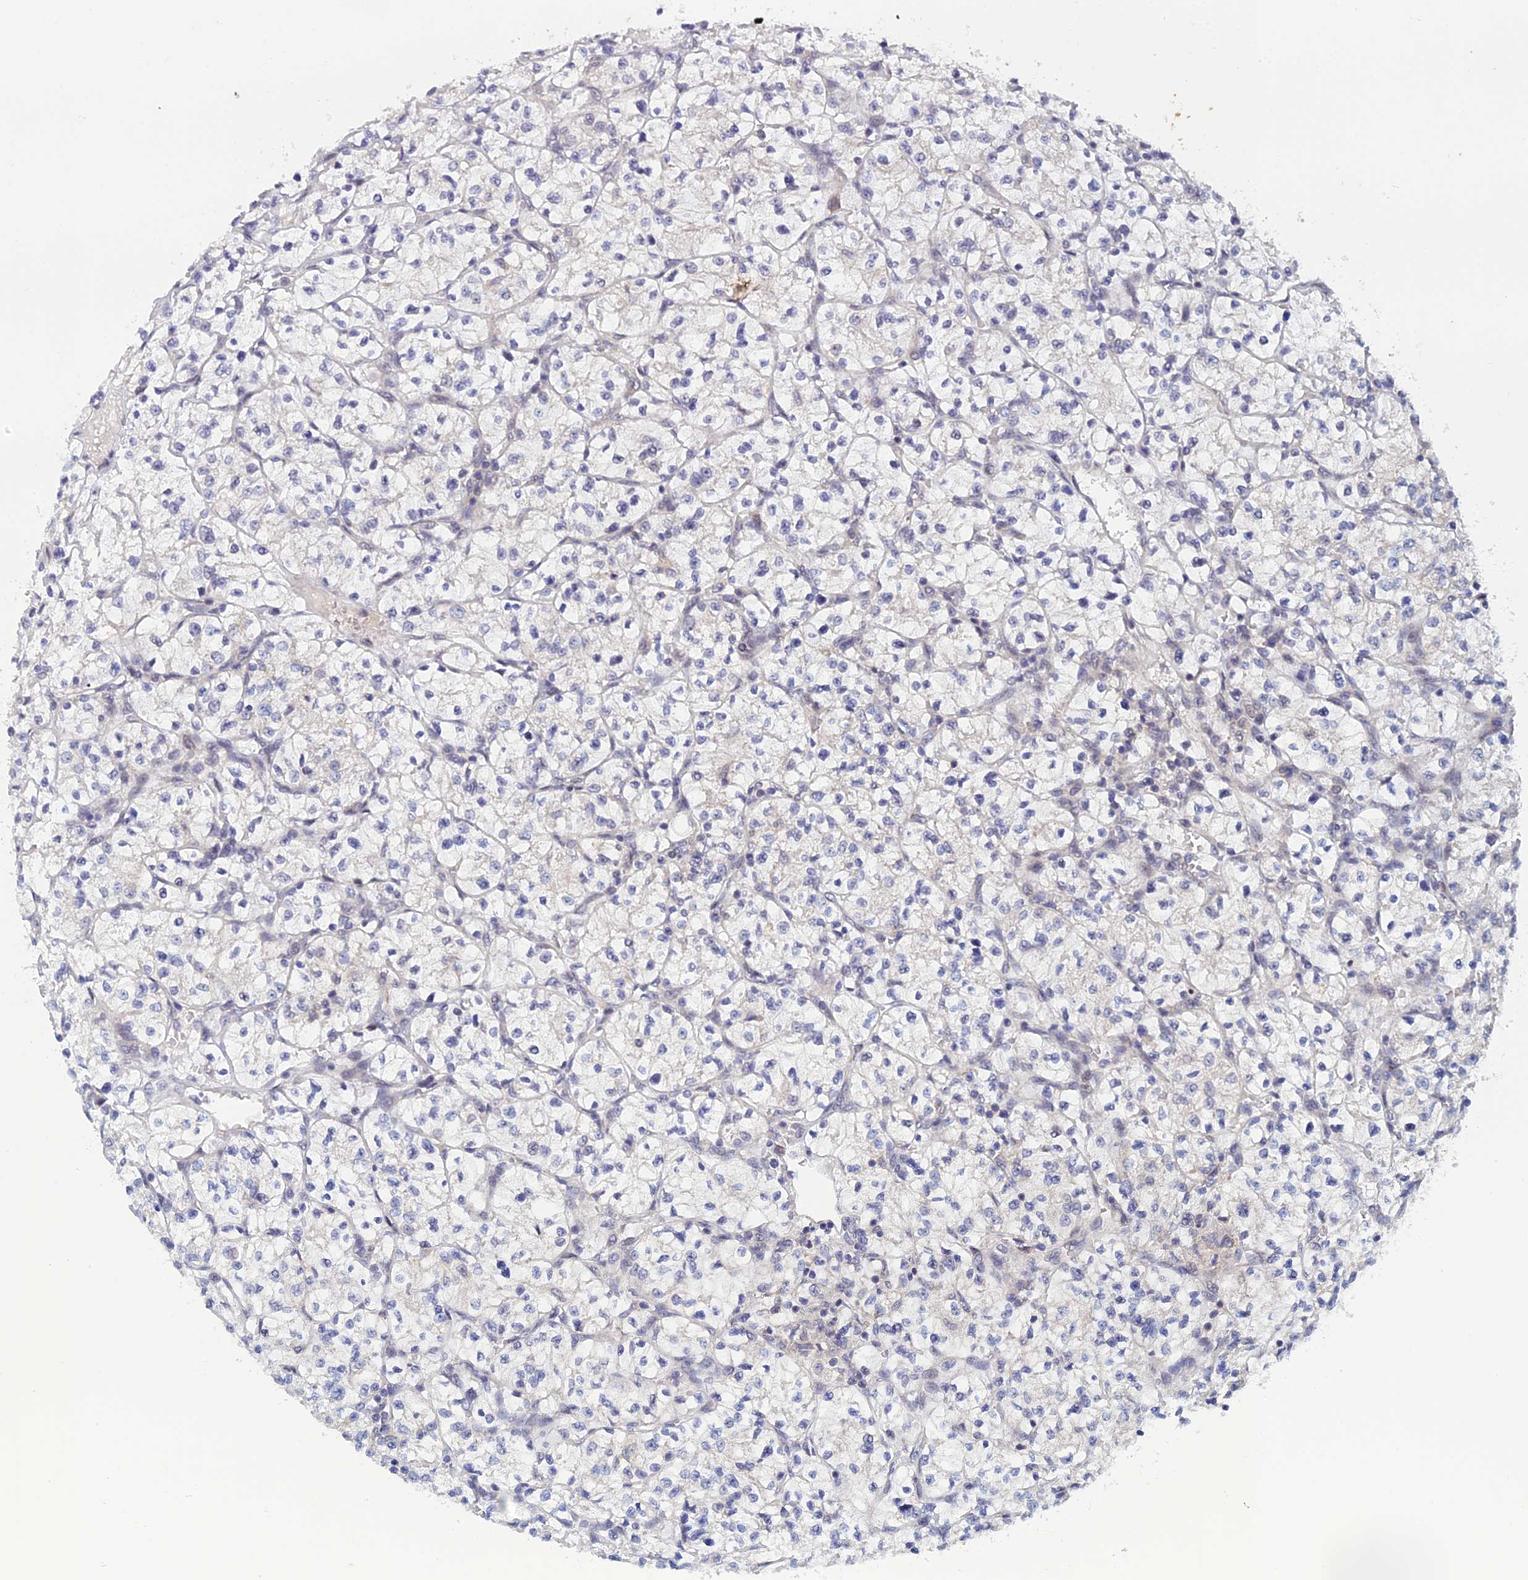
{"staining": {"intensity": "negative", "quantity": "none", "location": "none"}, "tissue": "renal cancer", "cell_type": "Tumor cells", "image_type": "cancer", "snomed": [{"axis": "morphology", "description": "Adenocarcinoma, NOS"}, {"axis": "topography", "description": "Kidney"}], "caption": "Immunohistochemistry (IHC) histopathology image of neoplastic tissue: renal adenocarcinoma stained with DAB reveals no significant protein expression in tumor cells.", "gene": "SRA1", "patient": {"sex": "female", "age": 64}}